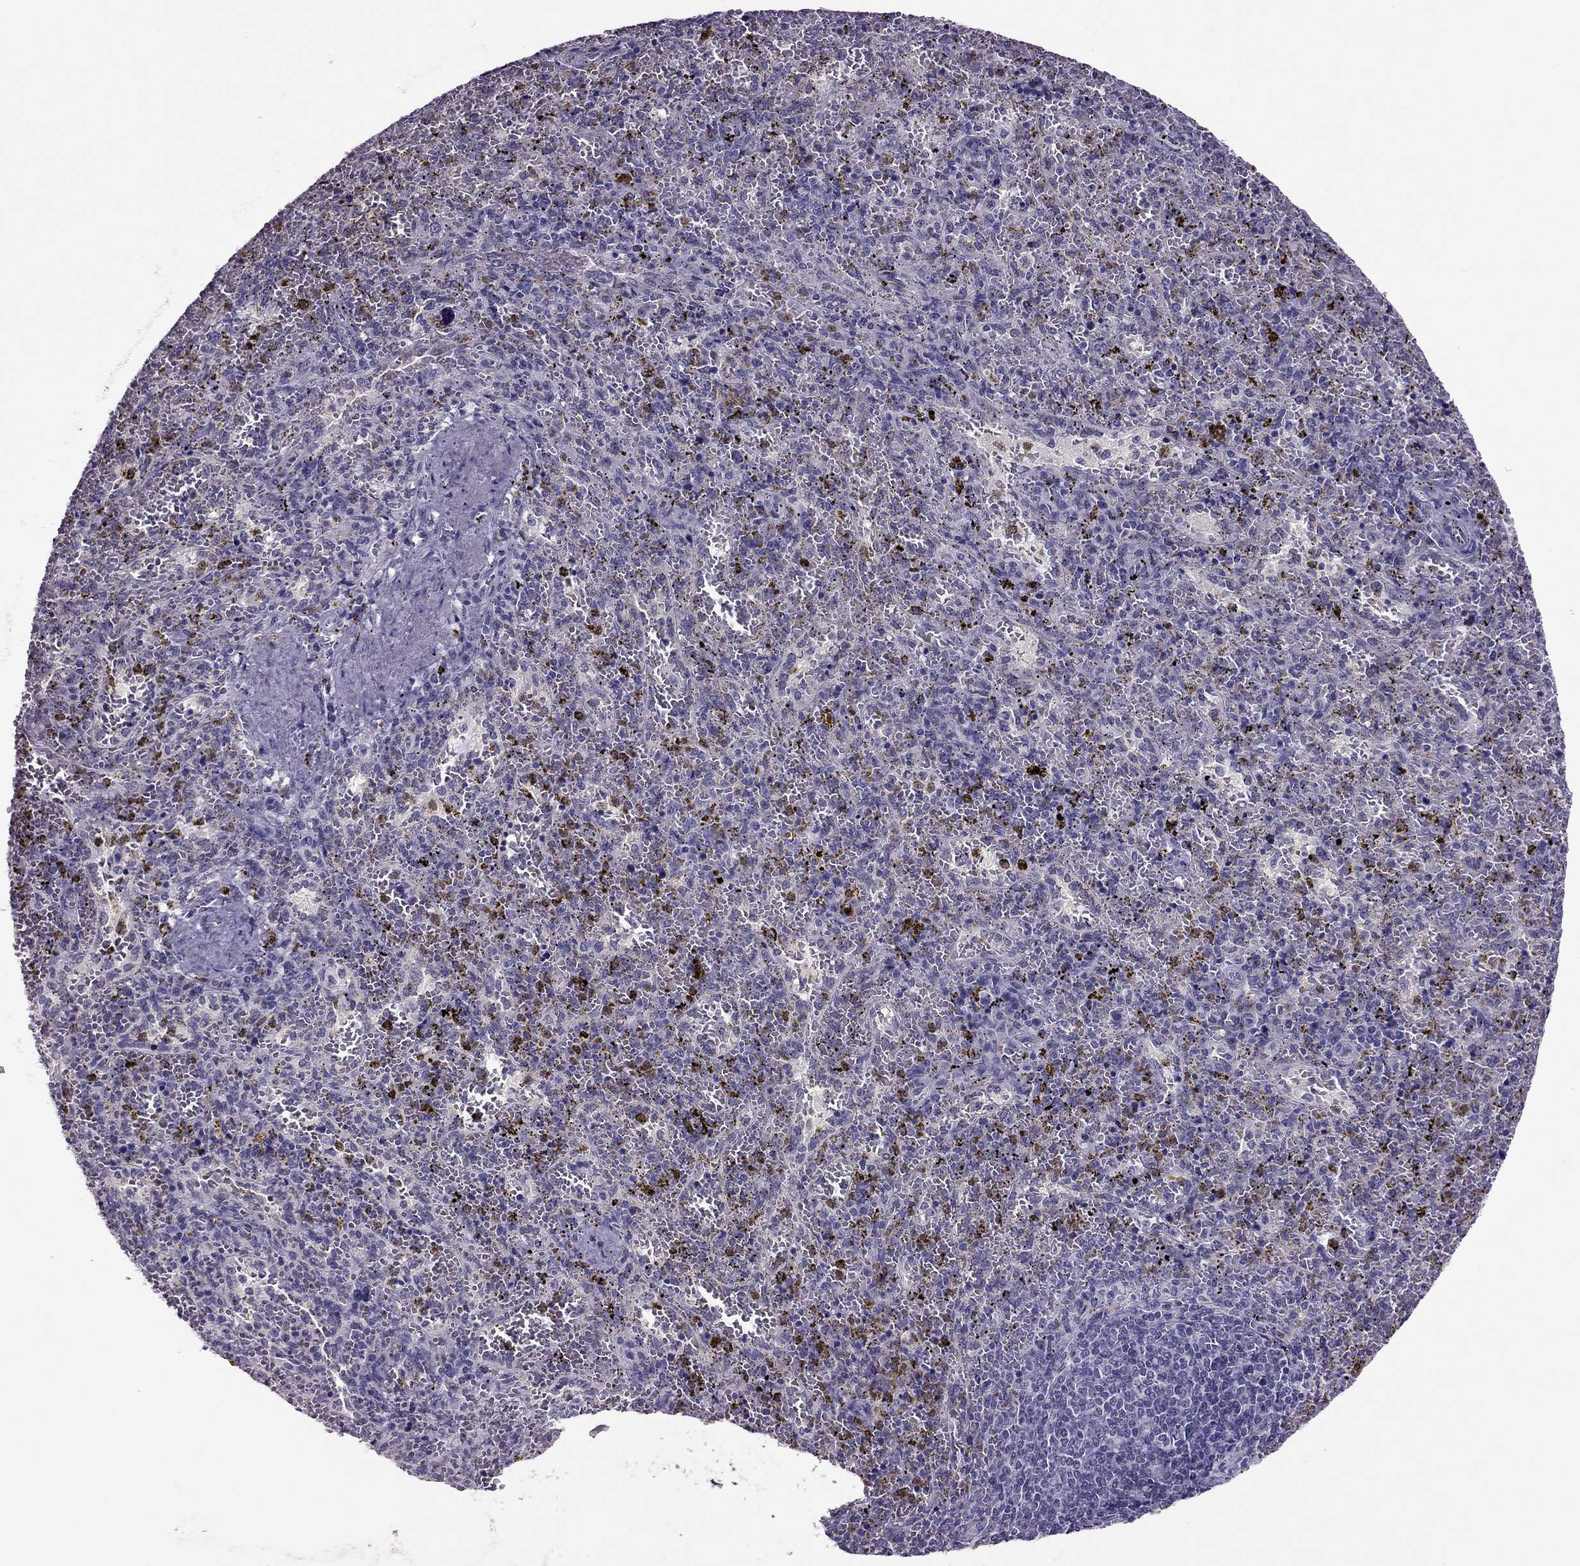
{"staining": {"intensity": "negative", "quantity": "none", "location": "none"}, "tissue": "spleen", "cell_type": "Cells in red pulp", "image_type": "normal", "snomed": [{"axis": "morphology", "description": "Normal tissue, NOS"}, {"axis": "topography", "description": "Spleen"}], "caption": "Immunohistochemistry of benign spleen reveals no staining in cells in red pulp.", "gene": "RHO", "patient": {"sex": "female", "age": 50}}